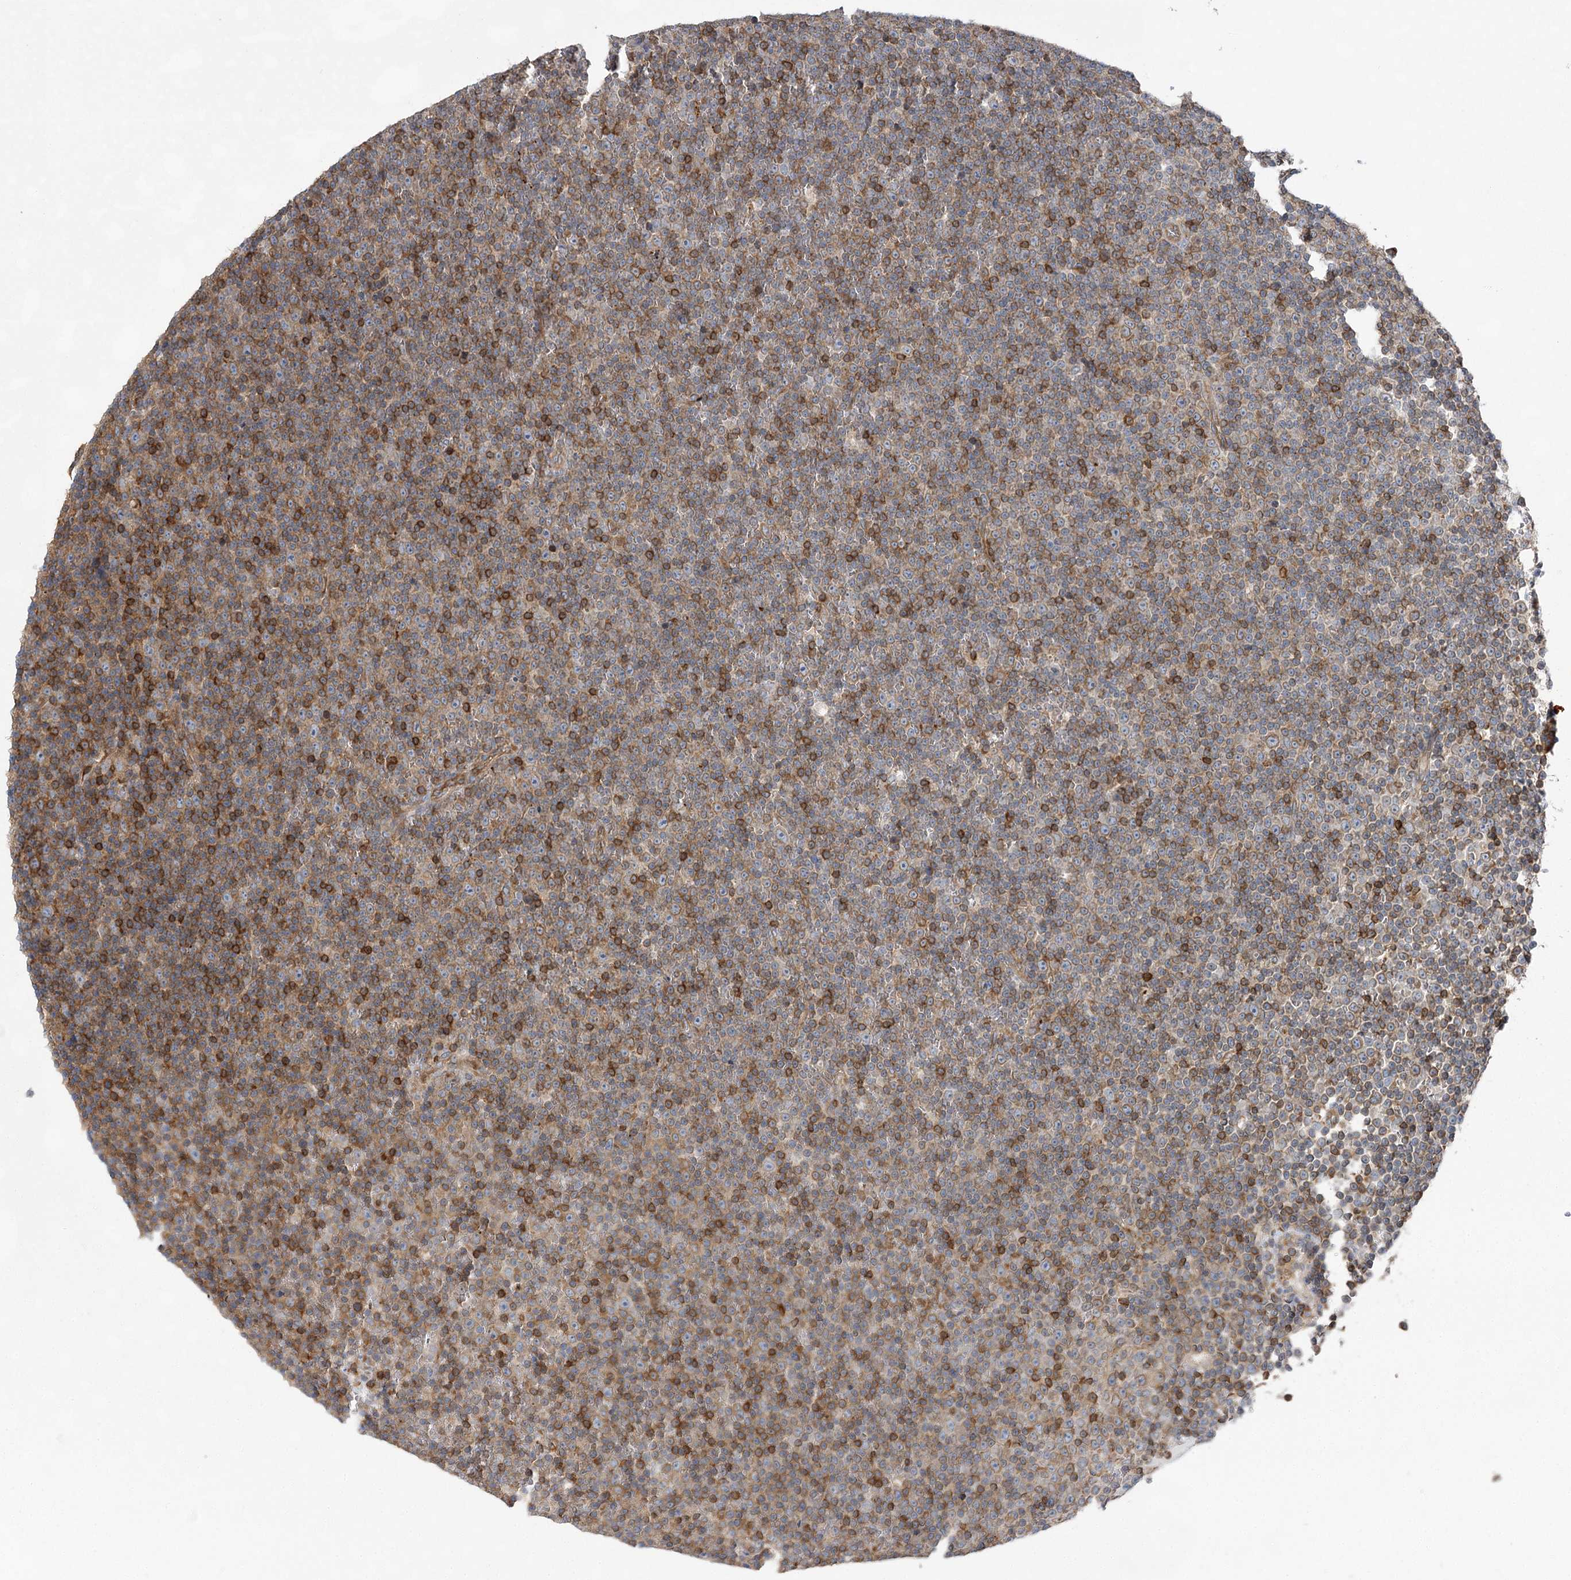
{"staining": {"intensity": "moderate", "quantity": "25%-75%", "location": "cytoplasmic/membranous"}, "tissue": "lymphoma", "cell_type": "Tumor cells", "image_type": "cancer", "snomed": [{"axis": "morphology", "description": "Malignant lymphoma, non-Hodgkin's type, Low grade"}, {"axis": "topography", "description": "Lymph node"}], "caption": "DAB (3,3'-diaminobenzidine) immunohistochemical staining of low-grade malignant lymphoma, non-Hodgkin's type exhibits moderate cytoplasmic/membranous protein positivity in about 25%-75% of tumor cells.", "gene": "VPS37B", "patient": {"sex": "female", "age": 67}}